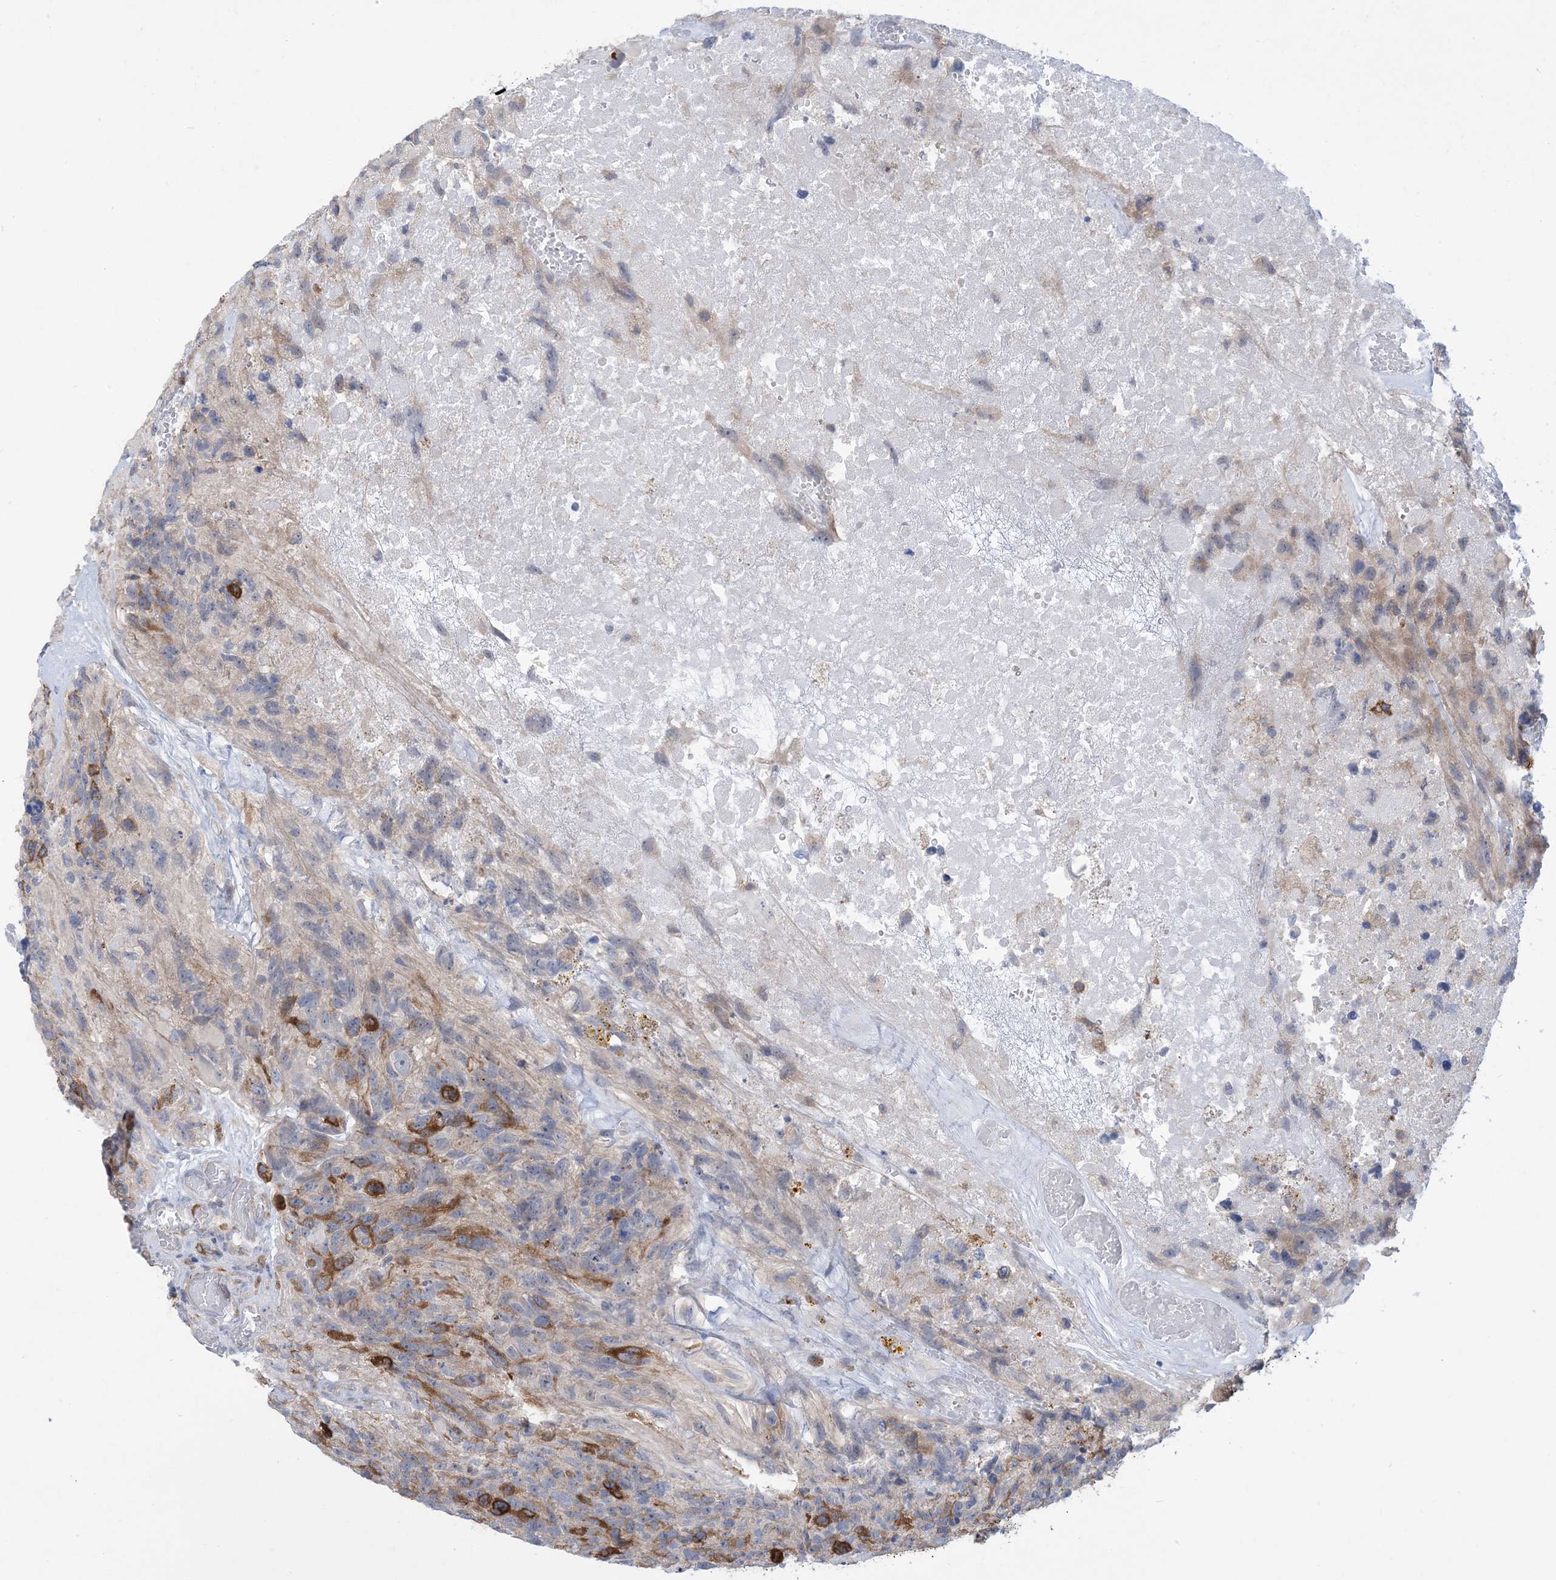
{"staining": {"intensity": "negative", "quantity": "none", "location": "none"}, "tissue": "glioma", "cell_type": "Tumor cells", "image_type": "cancer", "snomed": [{"axis": "morphology", "description": "Glioma, malignant, High grade"}, {"axis": "topography", "description": "Brain"}], "caption": "This is a micrograph of immunohistochemistry staining of glioma, which shows no staining in tumor cells.", "gene": "AOC1", "patient": {"sex": "male", "age": 69}}